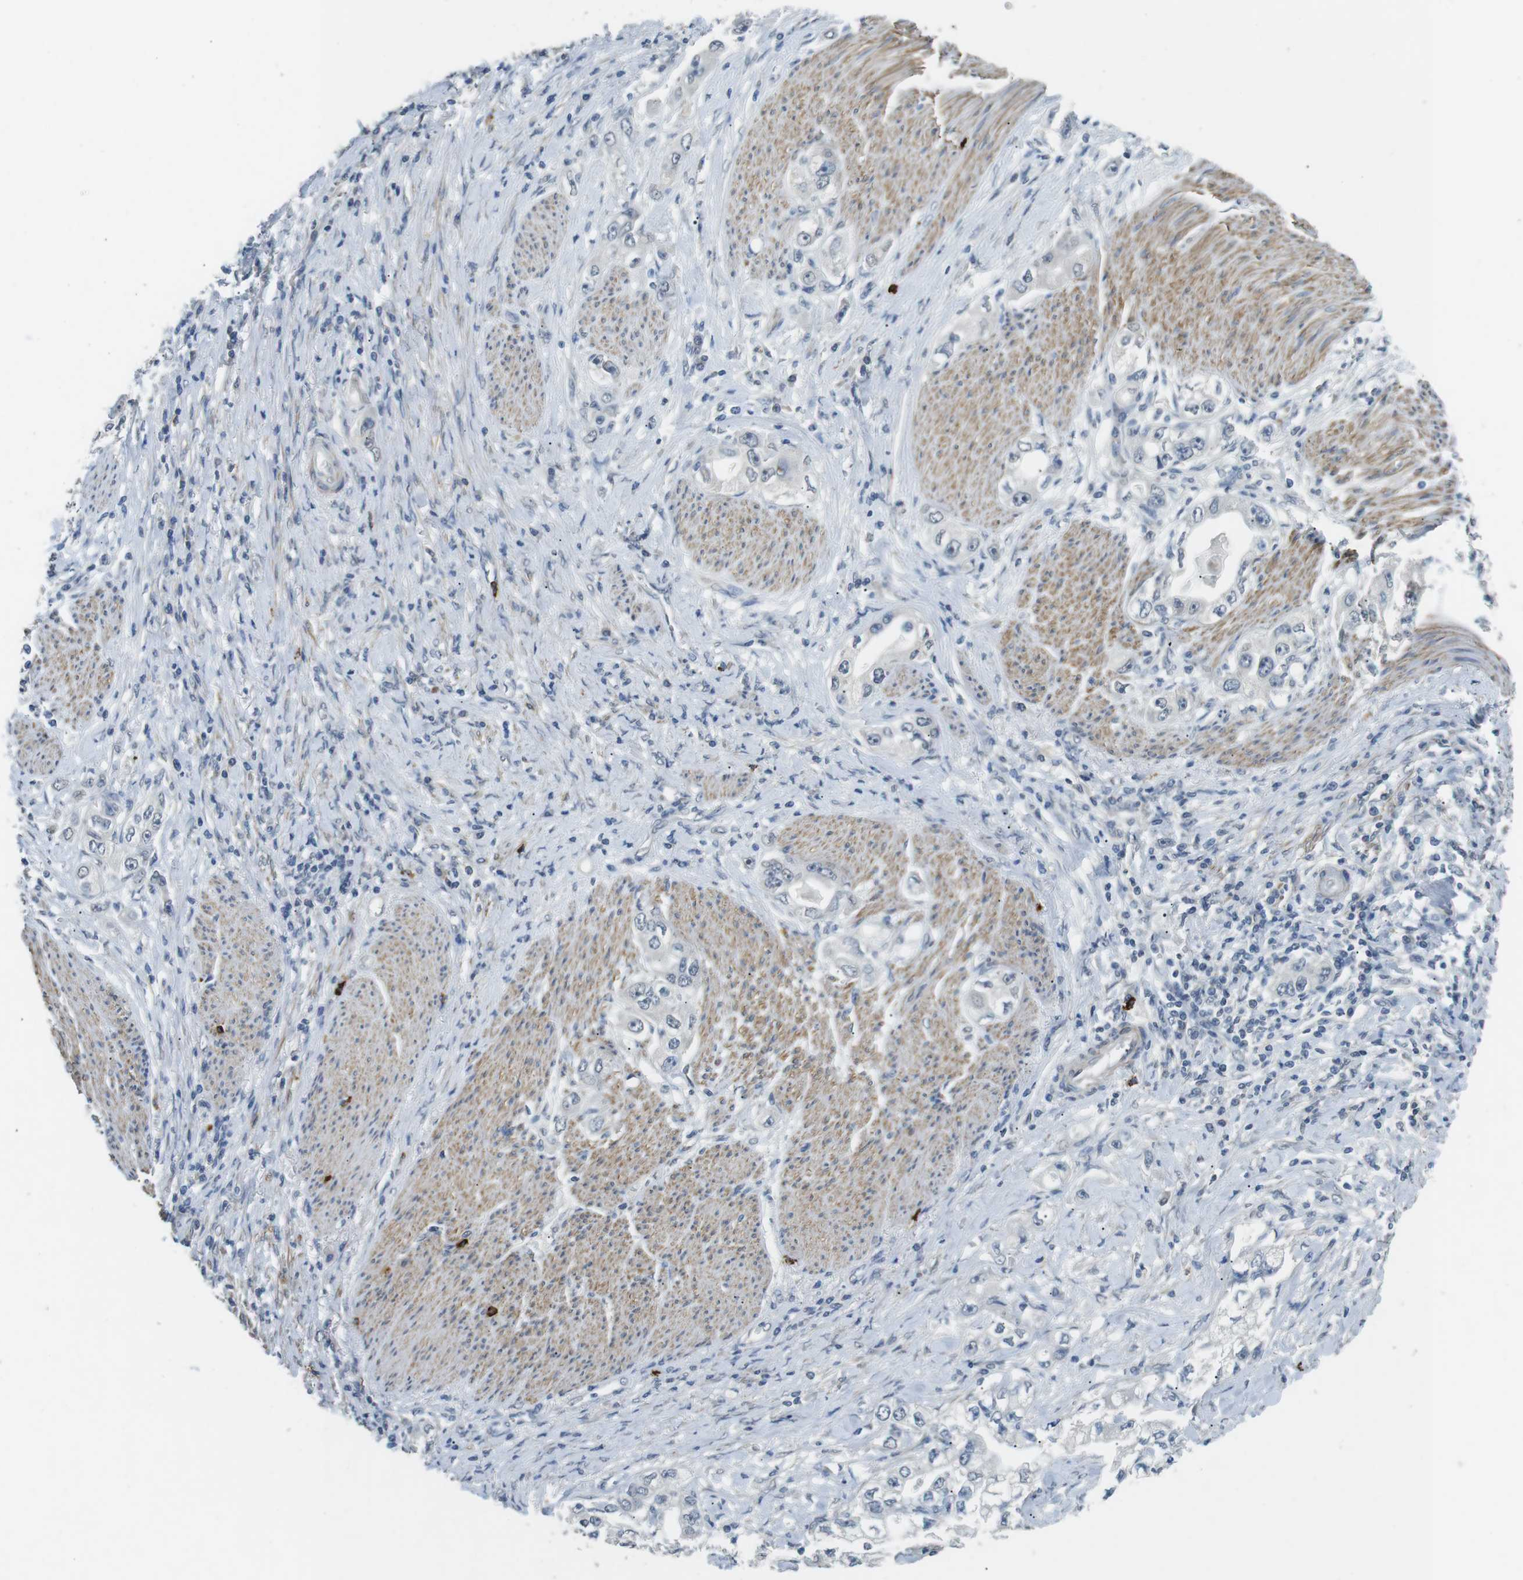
{"staining": {"intensity": "negative", "quantity": "none", "location": "none"}, "tissue": "stomach cancer", "cell_type": "Tumor cells", "image_type": "cancer", "snomed": [{"axis": "morphology", "description": "Adenocarcinoma, NOS"}, {"axis": "topography", "description": "Stomach, lower"}], "caption": "Human stomach cancer (adenocarcinoma) stained for a protein using immunohistochemistry (IHC) displays no positivity in tumor cells.", "gene": "GZMM", "patient": {"sex": "female", "age": 93}}